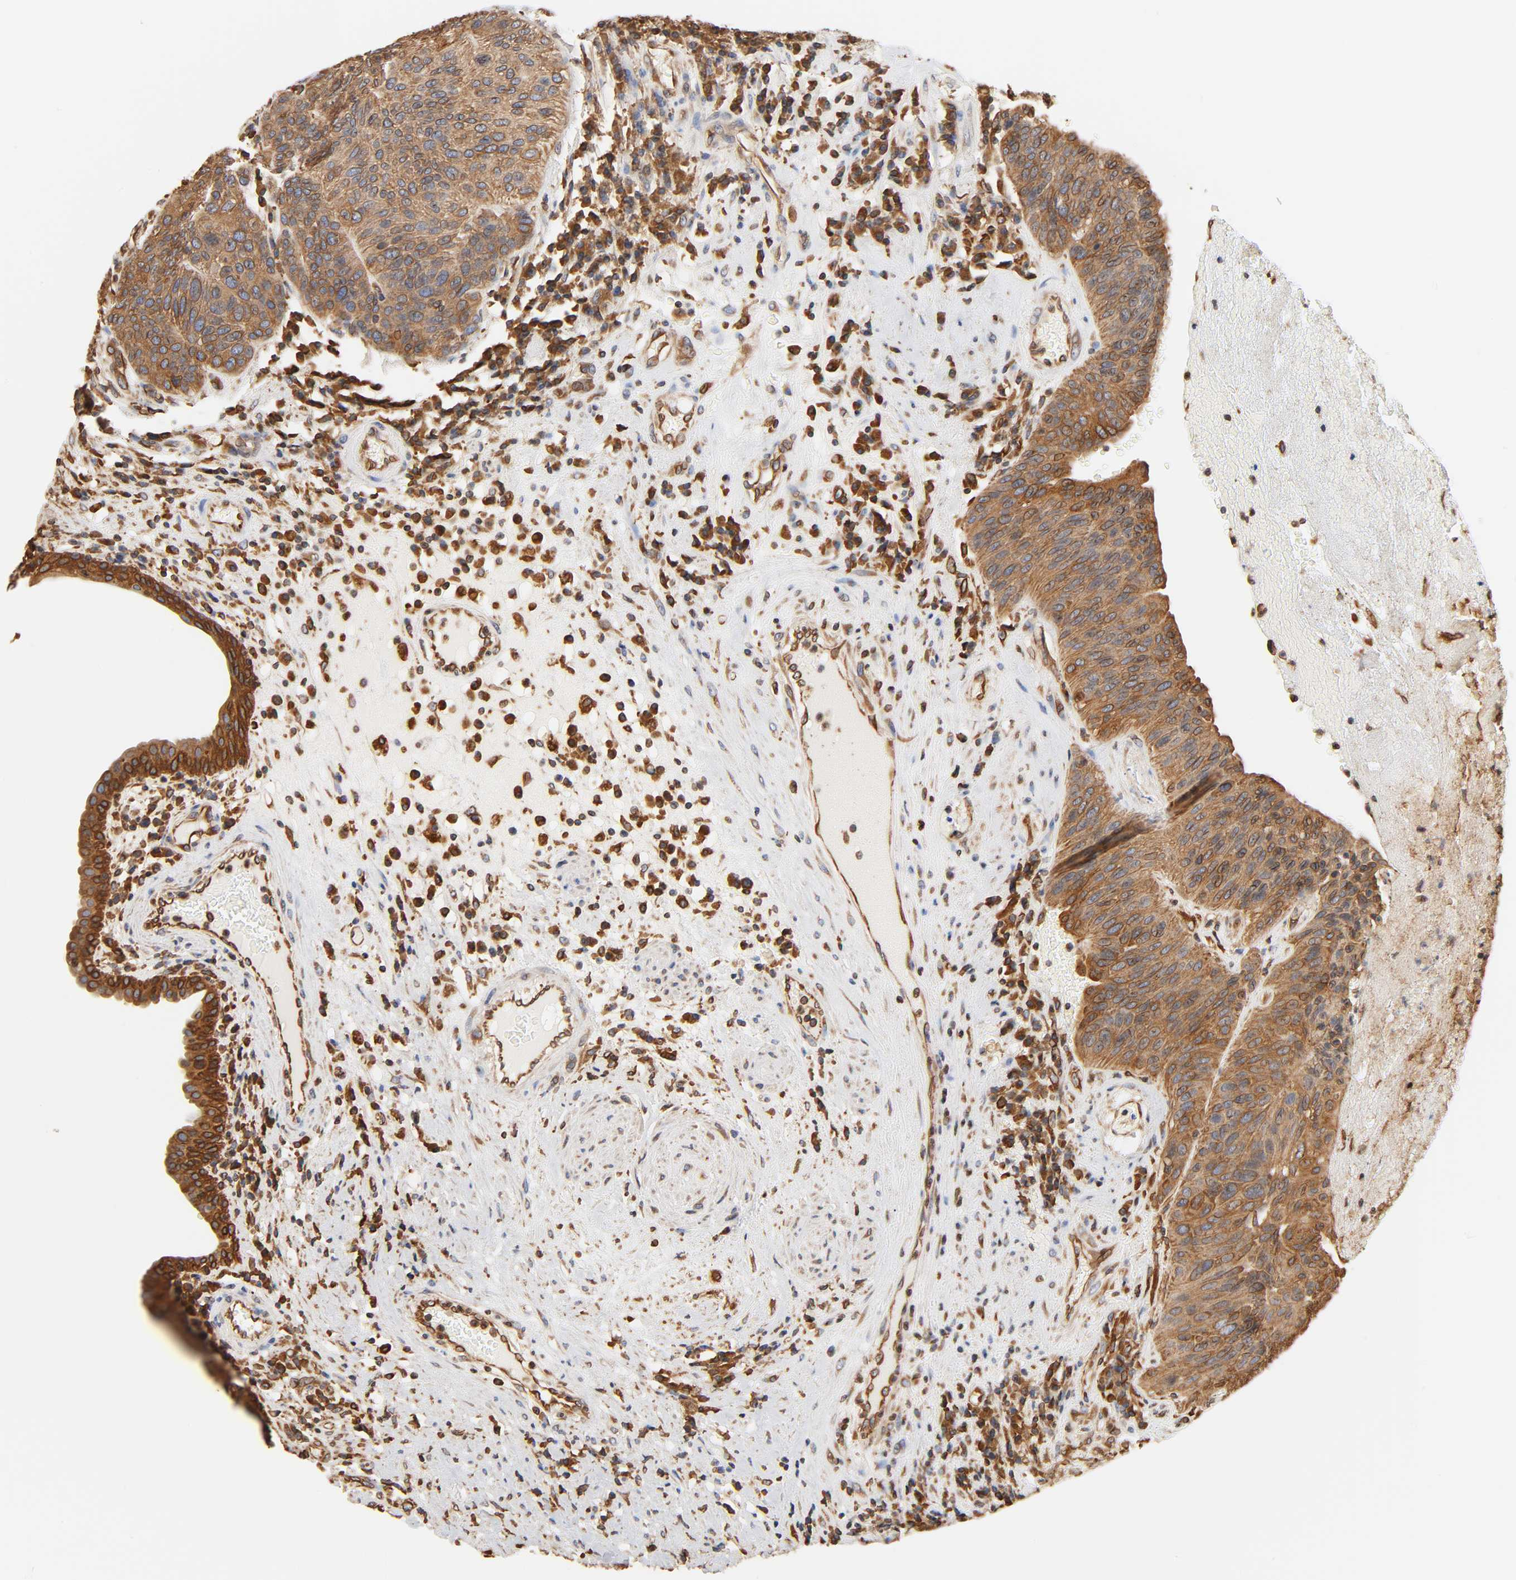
{"staining": {"intensity": "moderate", "quantity": ">75%", "location": "cytoplasmic/membranous"}, "tissue": "urothelial cancer", "cell_type": "Tumor cells", "image_type": "cancer", "snomed": [{"axis": "morphology", "description": "Urothelial carcinoma, High grade"}, {"axis": "topography", "description": "Urinary bladder"}], "caption": "IHC micrograph of neoplastic tissue: urothelial cancer stained using immunohistochemistry (IHC) reveals medium levels of moderate protein expression localized specifically in the cytoplasmic/membranous of tumor cells, appearing as a cytoplasmic/membranous brown color.", "gene": "BCAP31", "patient": {"sex": "male", "age": 66}}